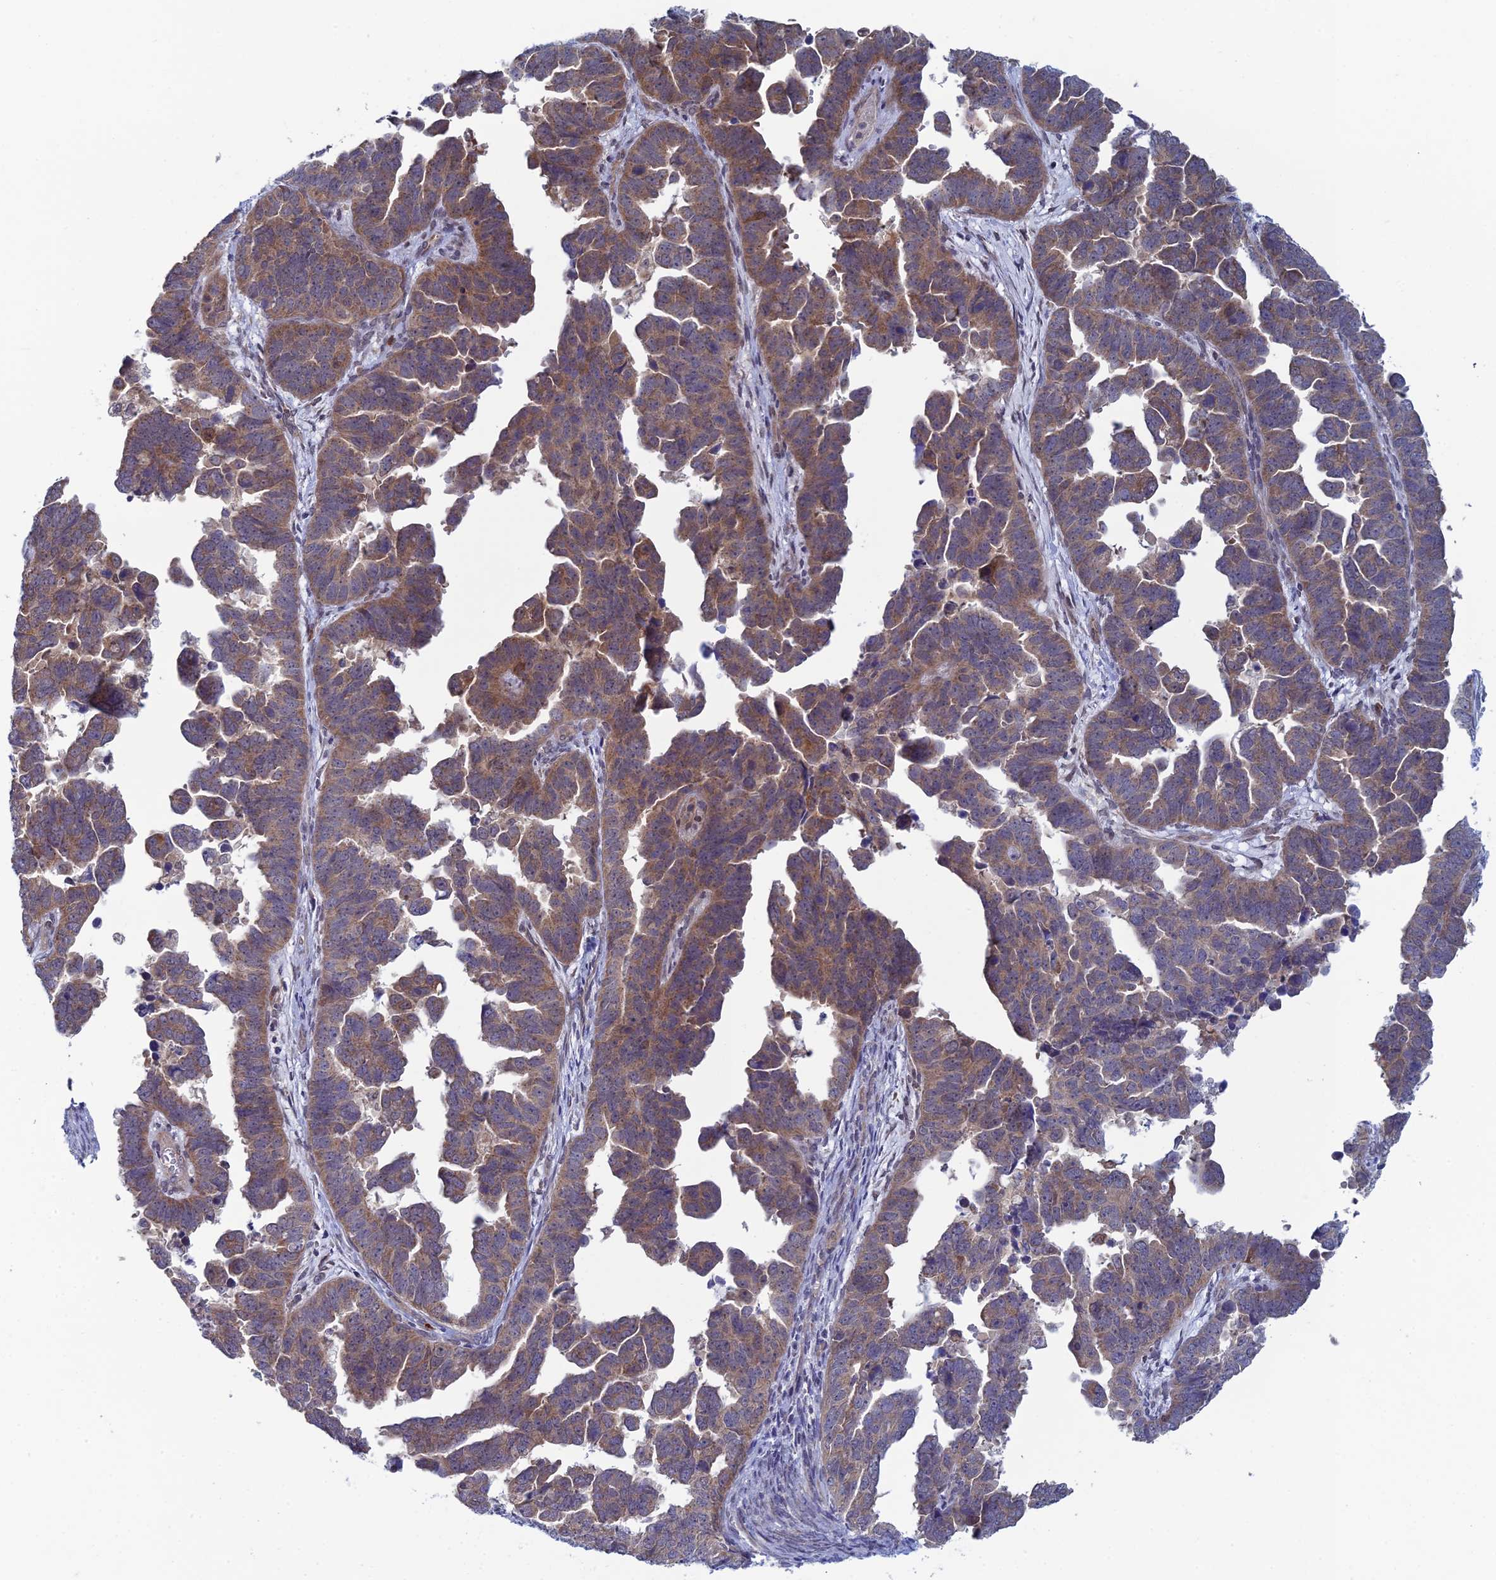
{"staining": {"intensity": "moderate", "quantity": ">75%", "location": "cytoplasmic/membranous"}, "tissue": "endometrial cancer", "cell_type": "Tumor cells", "image_type": "cancer", "snomed": [{"axis": "morphology", "description": "Adenocarcinoma, NOS"}, {"axis": "topography", "description": "Endometrium"}], "caption": "Protein staining of endometrial cancer tissue demonstrates moderate cytoplasmic/membranous positivity in approximately >75% of tumor cells.", "gene": "SRA1", "patient": {"sex": "female", "age": 75}}